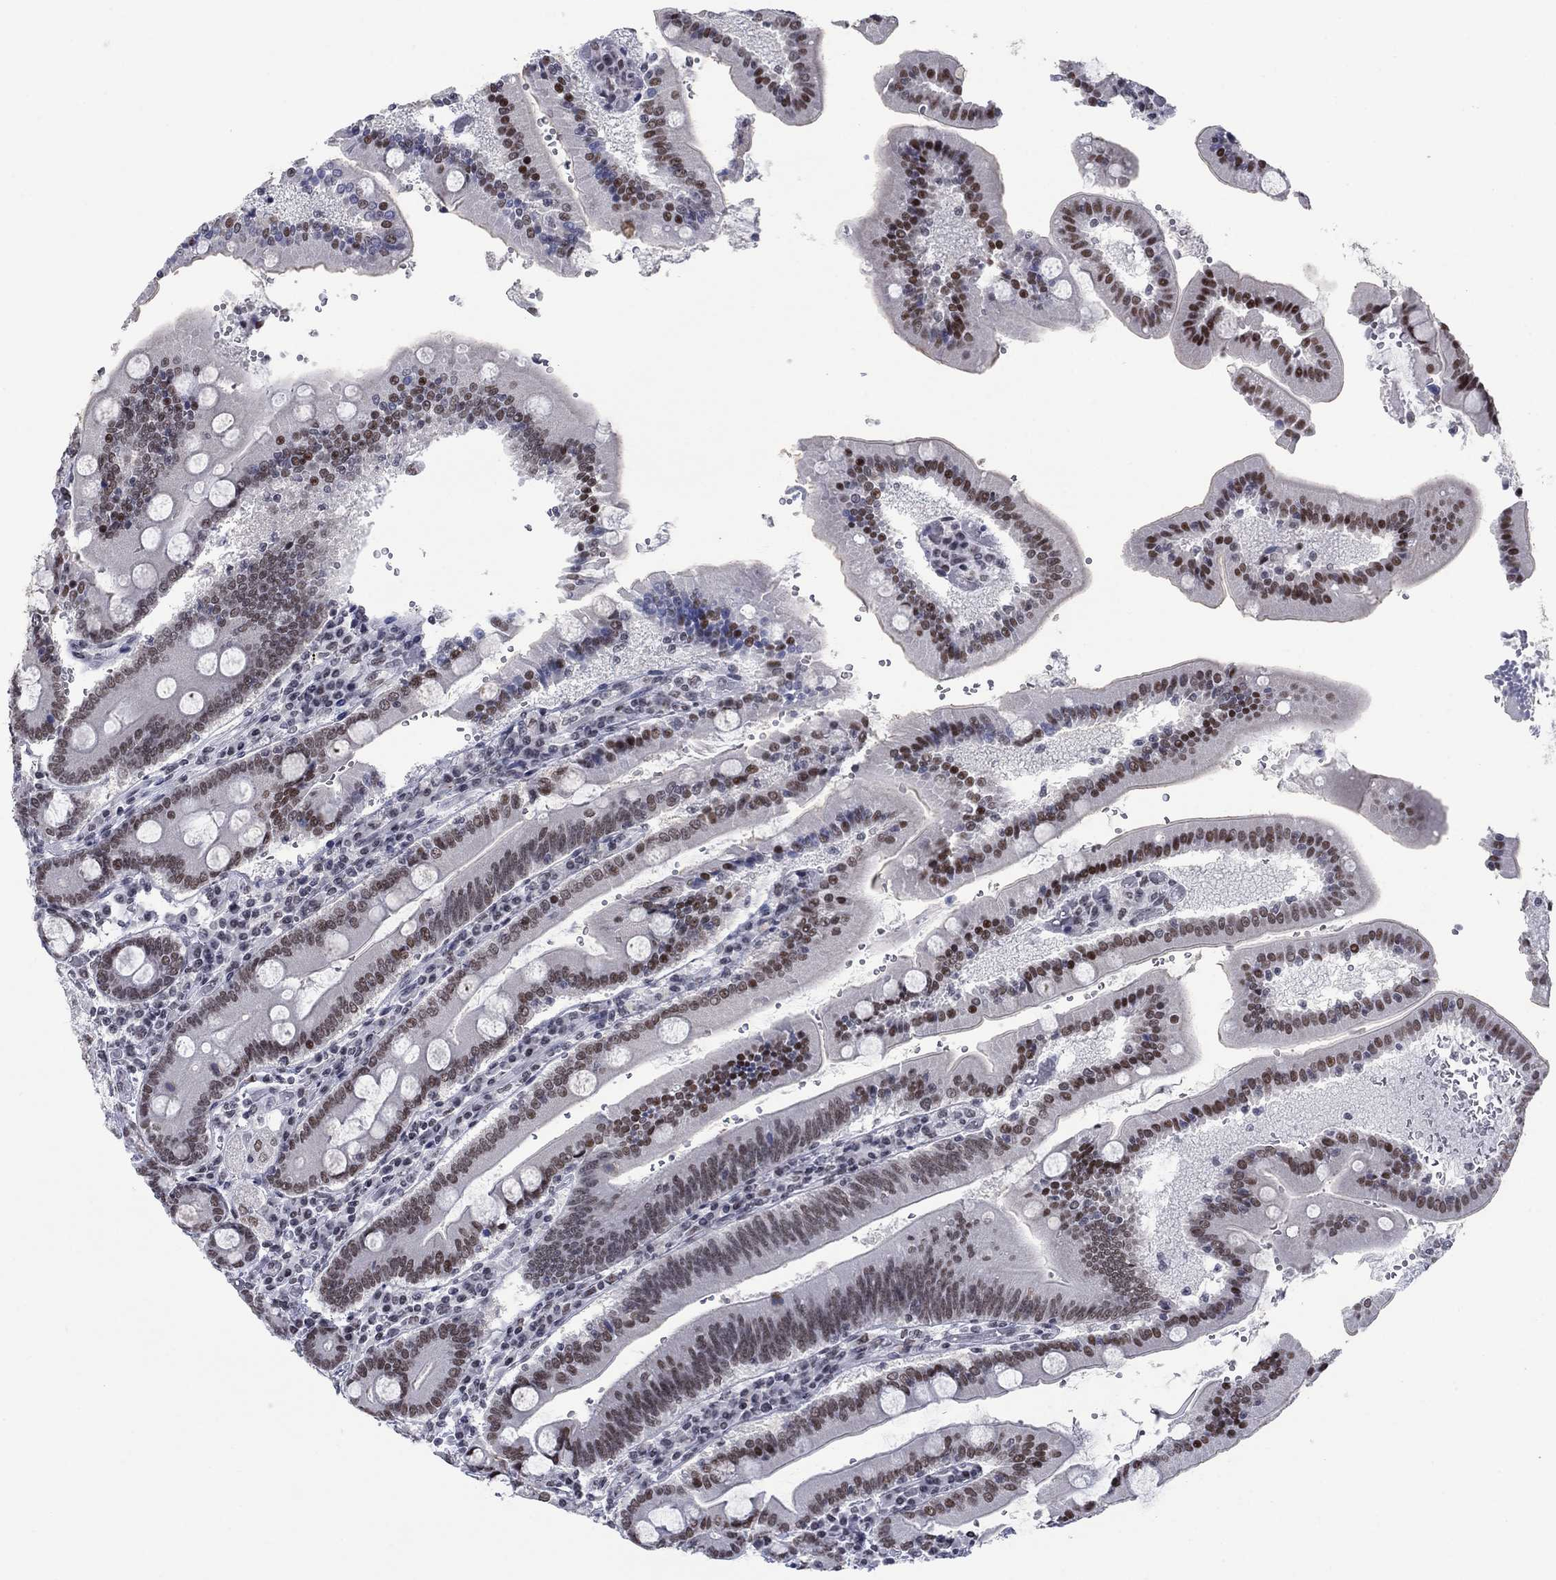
{"staining": {"intensity": "moderate", "quantity": ">75%", "location": "nuclear"}, "tissue": "duodenum", "cell_type": "Glandular cells", "image_type": "normal", "snomed": [{"axis": "morphology", "description": "Normal tissue, NOS"}, {"axis": "topography", "description": "Duodenum"}], "caption": "Normal duodenum shows moderate nuclear positivity in approximately >75% of glandular cells.", "gene": "NPAS3", "patient": {"sex": "female", "age": 62}}